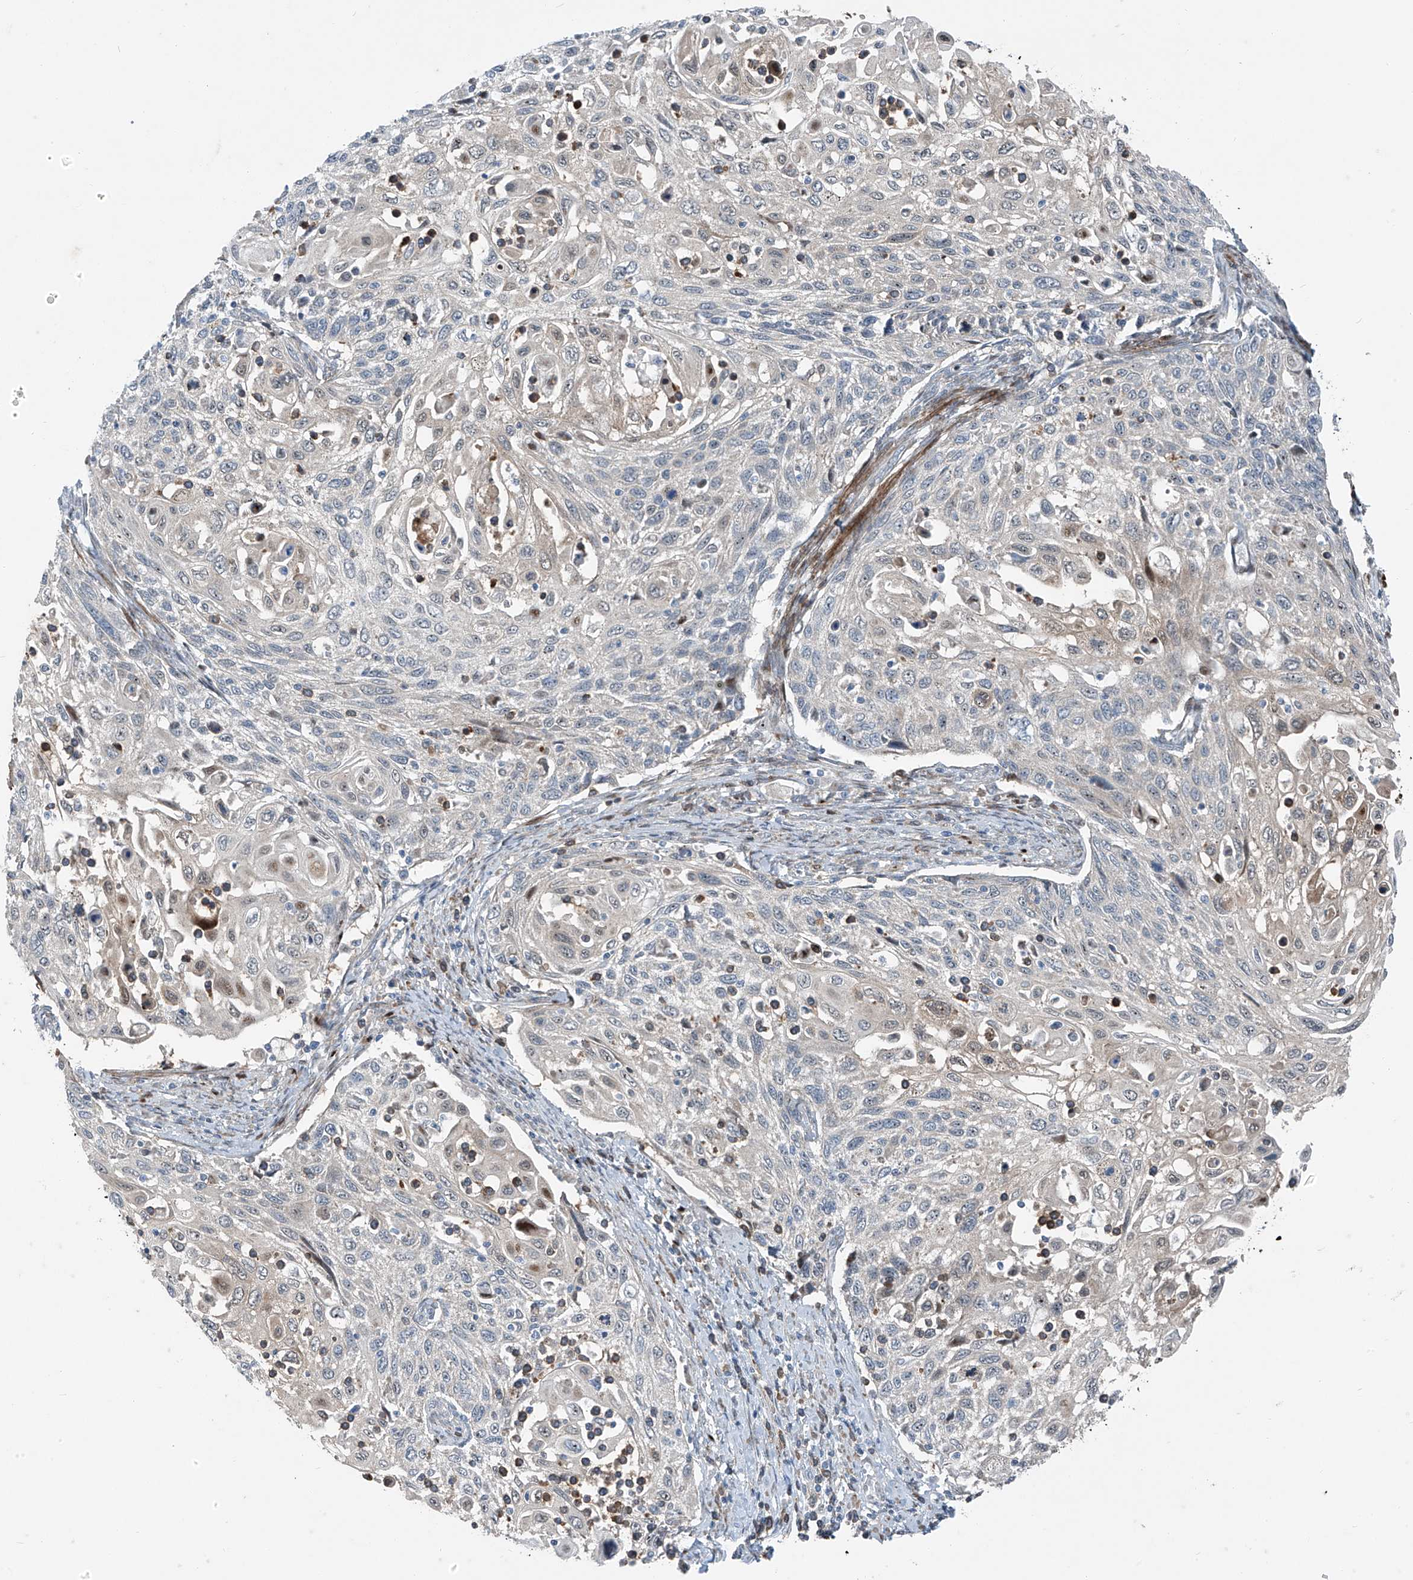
{"staining": {"intensity": "negative", "quantity": "none", "location": "none"}, "tissue": "cervical cancer", "cell_type": "Tumor cells", "image_type": "cancer", "snomed": [{"axis": "morphology", "description": "Squamous cell carcinoma, NOS"}, {"axis": "topography", "description": "Cervix"}], "caption": "An immunohistochemistry (IHC) micrograph of cervical cancer (squamous cell carcinoma) is shown. There is no staining in tumor cells of cervical cancer (squamous cell carcinoma). (Immunohistochemistry (ihc), brightfield microscopy, high magnification).", "gene": "PPCS", "patient": {"sex": "female", "age": 70}}